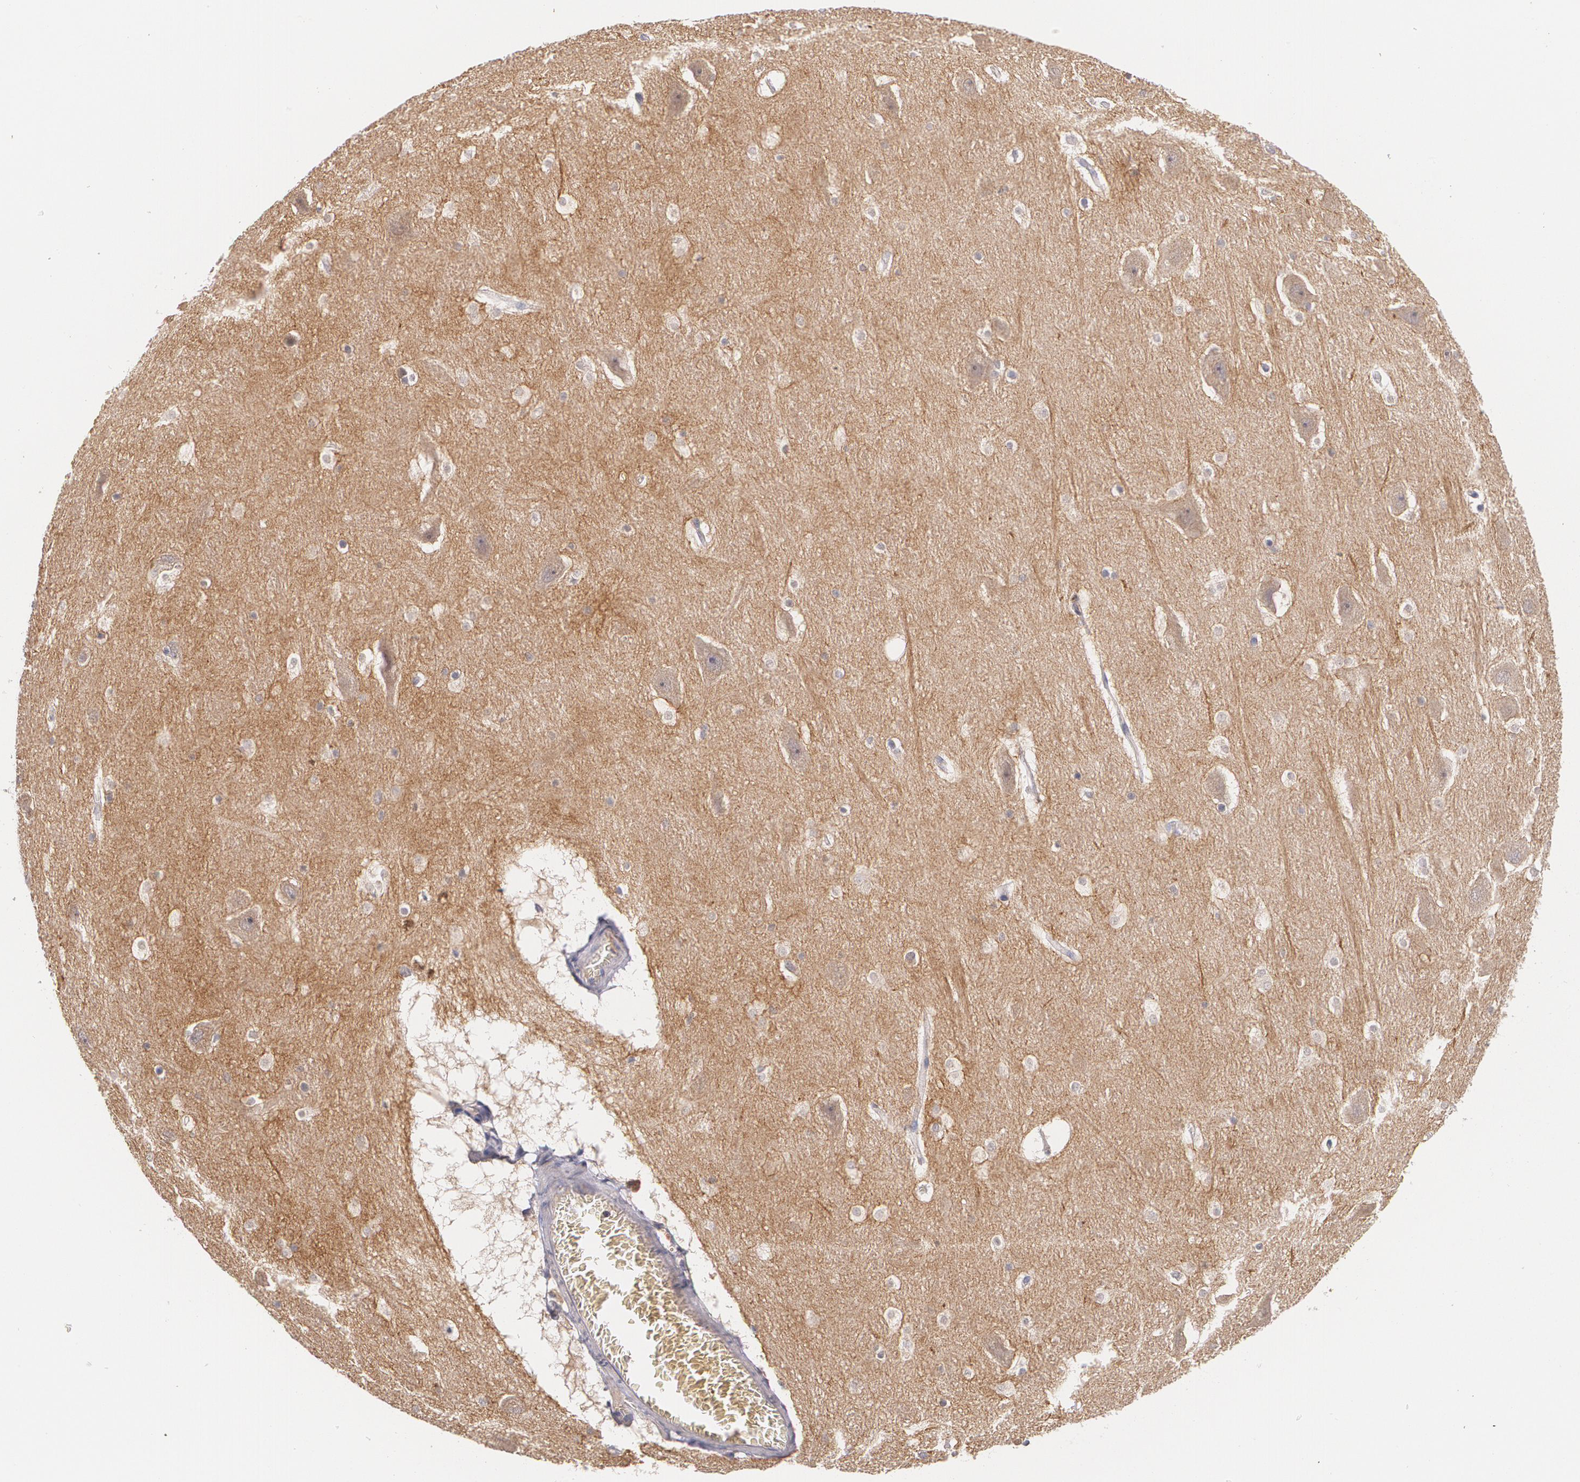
{"staining": {"intensity": "weak", "quantity": "<25%", "location": "cytoplasmic/membranous"}, "tissue": "hippocampus", "cell_type": "Glial cells", "image_type": "normal", "snomed": [{"axis": "morphology", "description": "Normal tissue, NOS"}, {"axis": "topography", "description": "Hippocampus"}], "caption": "DAB (3,3'-diaminobenzidine) immunohistochemical staining of benign hippocampus demonstrates no significant staining in glial cells.", "gene": "IFNGR2", "patient": {"sex": "male", "age": 45}}